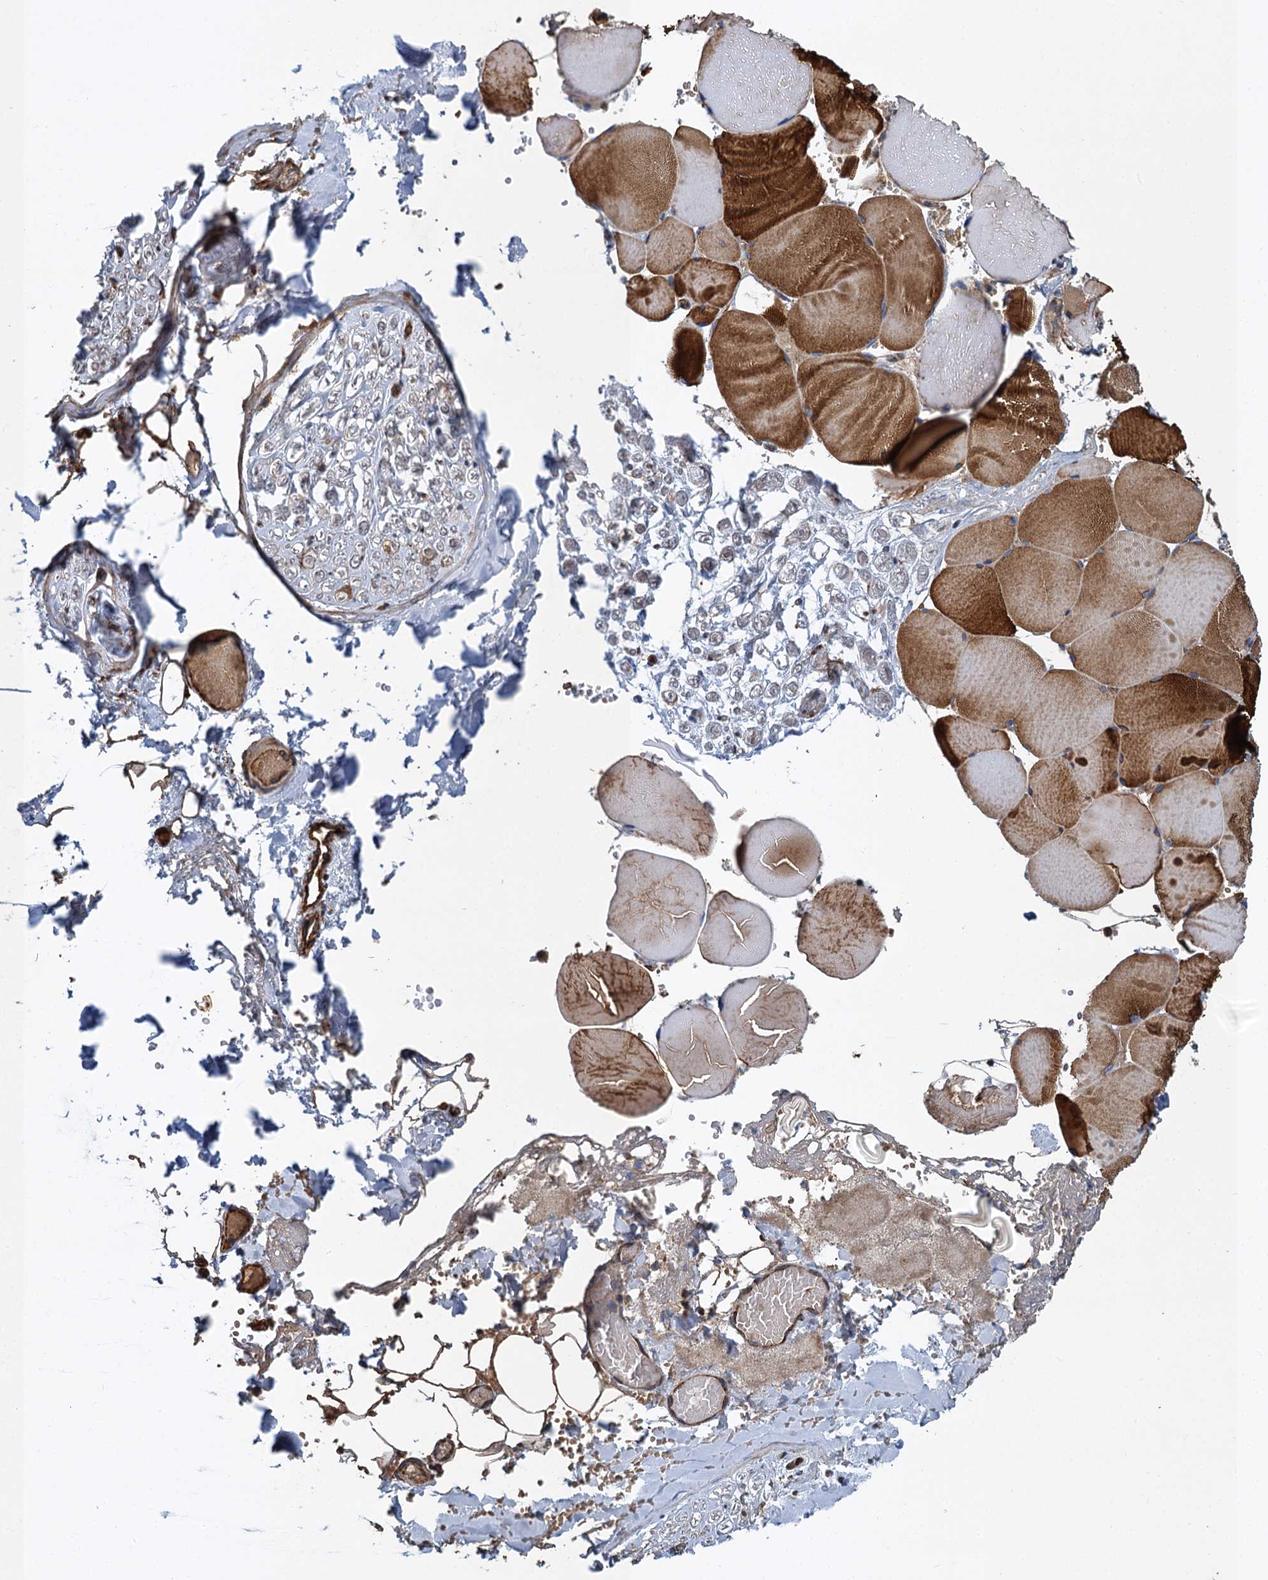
{"staining": {"intensity": "moderate", "quantity": ">75%", "location": "cytoplasmic/membranous"}, "tissue": "adipose tissue", "cell_type": "Adipocytes", "image_type": "normal", "snomed": [{"axis": "morphology", "description": "Normal tissue, NOS"}, {"axis": "topography", "description": "Skeletal muscle"}, {"axis": "topography", "description": "Peripheral nerve tissue"}], "caption": "IHC micrograph of unremarkable adipose tissue stained for a protein (brown), which exhibits medium levels of moderate cytoplasmic/membranous expression in about >75% of adipocytes.", "gene": "LINS1", "patient": {"sex": "female", "age": 55}}